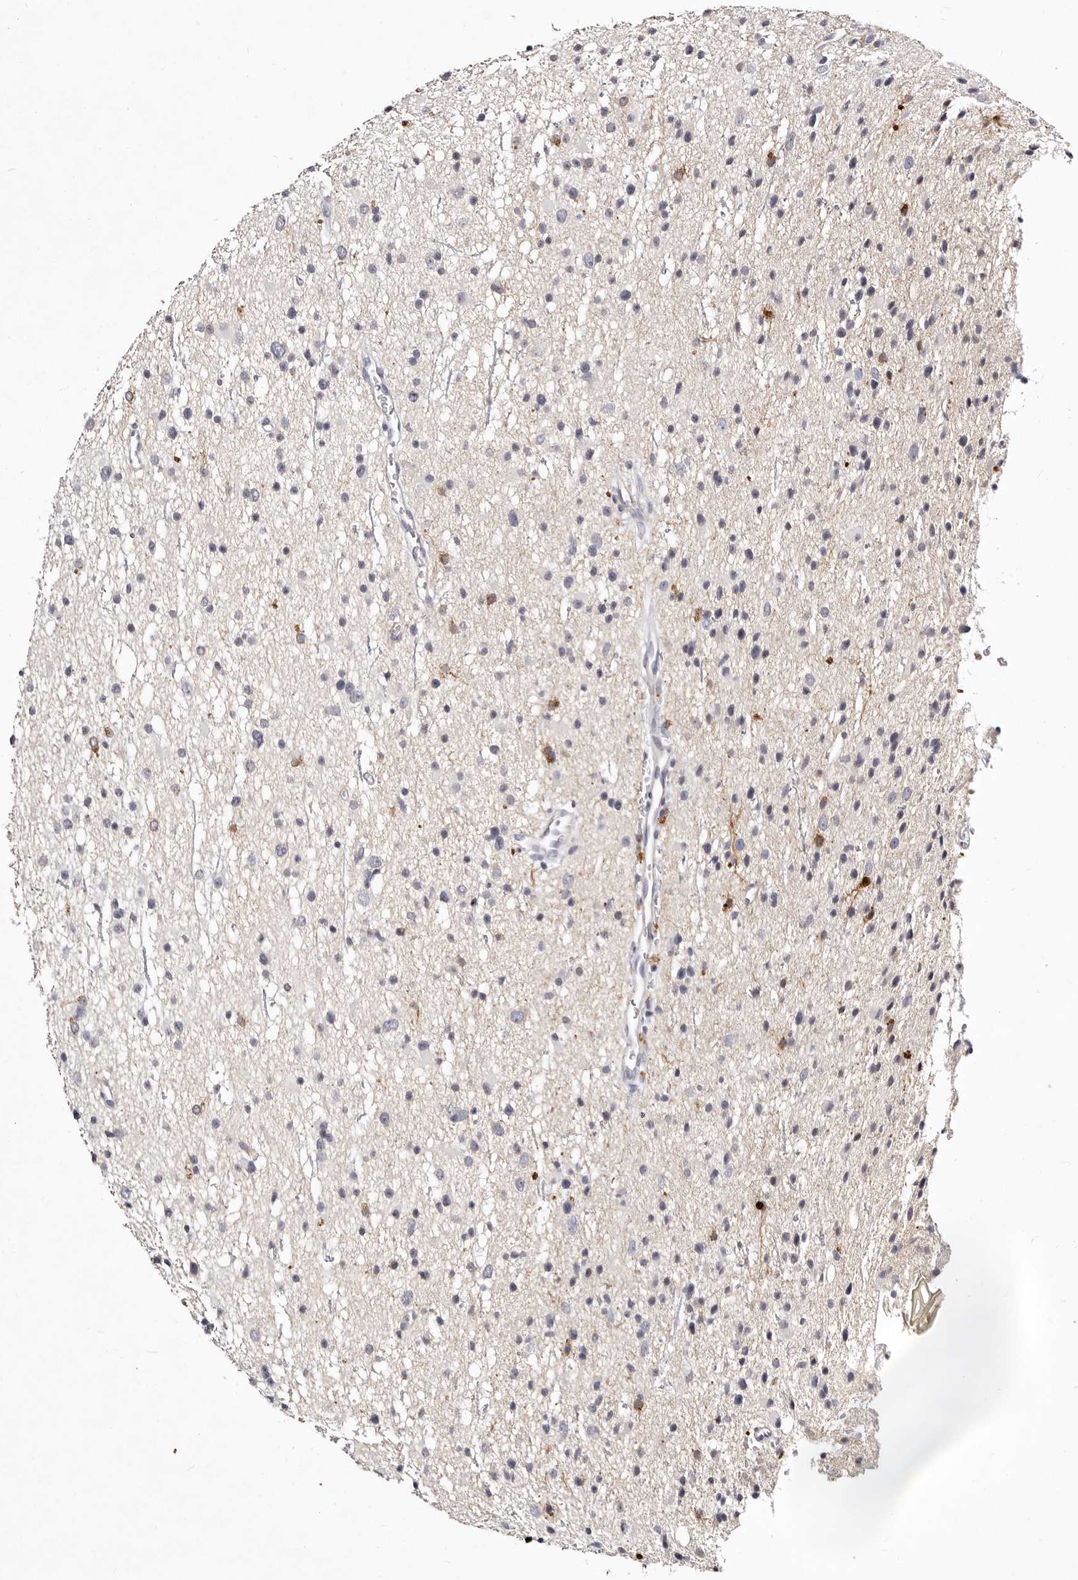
{"staining": {"intensity": "weak", "quantity": "<25%", "location": "cytoplasmic/membranous"}, "tissue": "glioma", "cell_type": "Tumor cells", "image_type": "cancer", "snomed": [{"axis": "morphology", "description": "Glioma, malignant, Low grade"}, {"axis": "topography", "description": "Cerebral cortex"}], "caption": "The histopathology image demonstrates no significant positivity in tumor cells of low-grade glioma (malignant).", "gene": "MRPS33", "patient": {"sex": "female", "age": 39}}